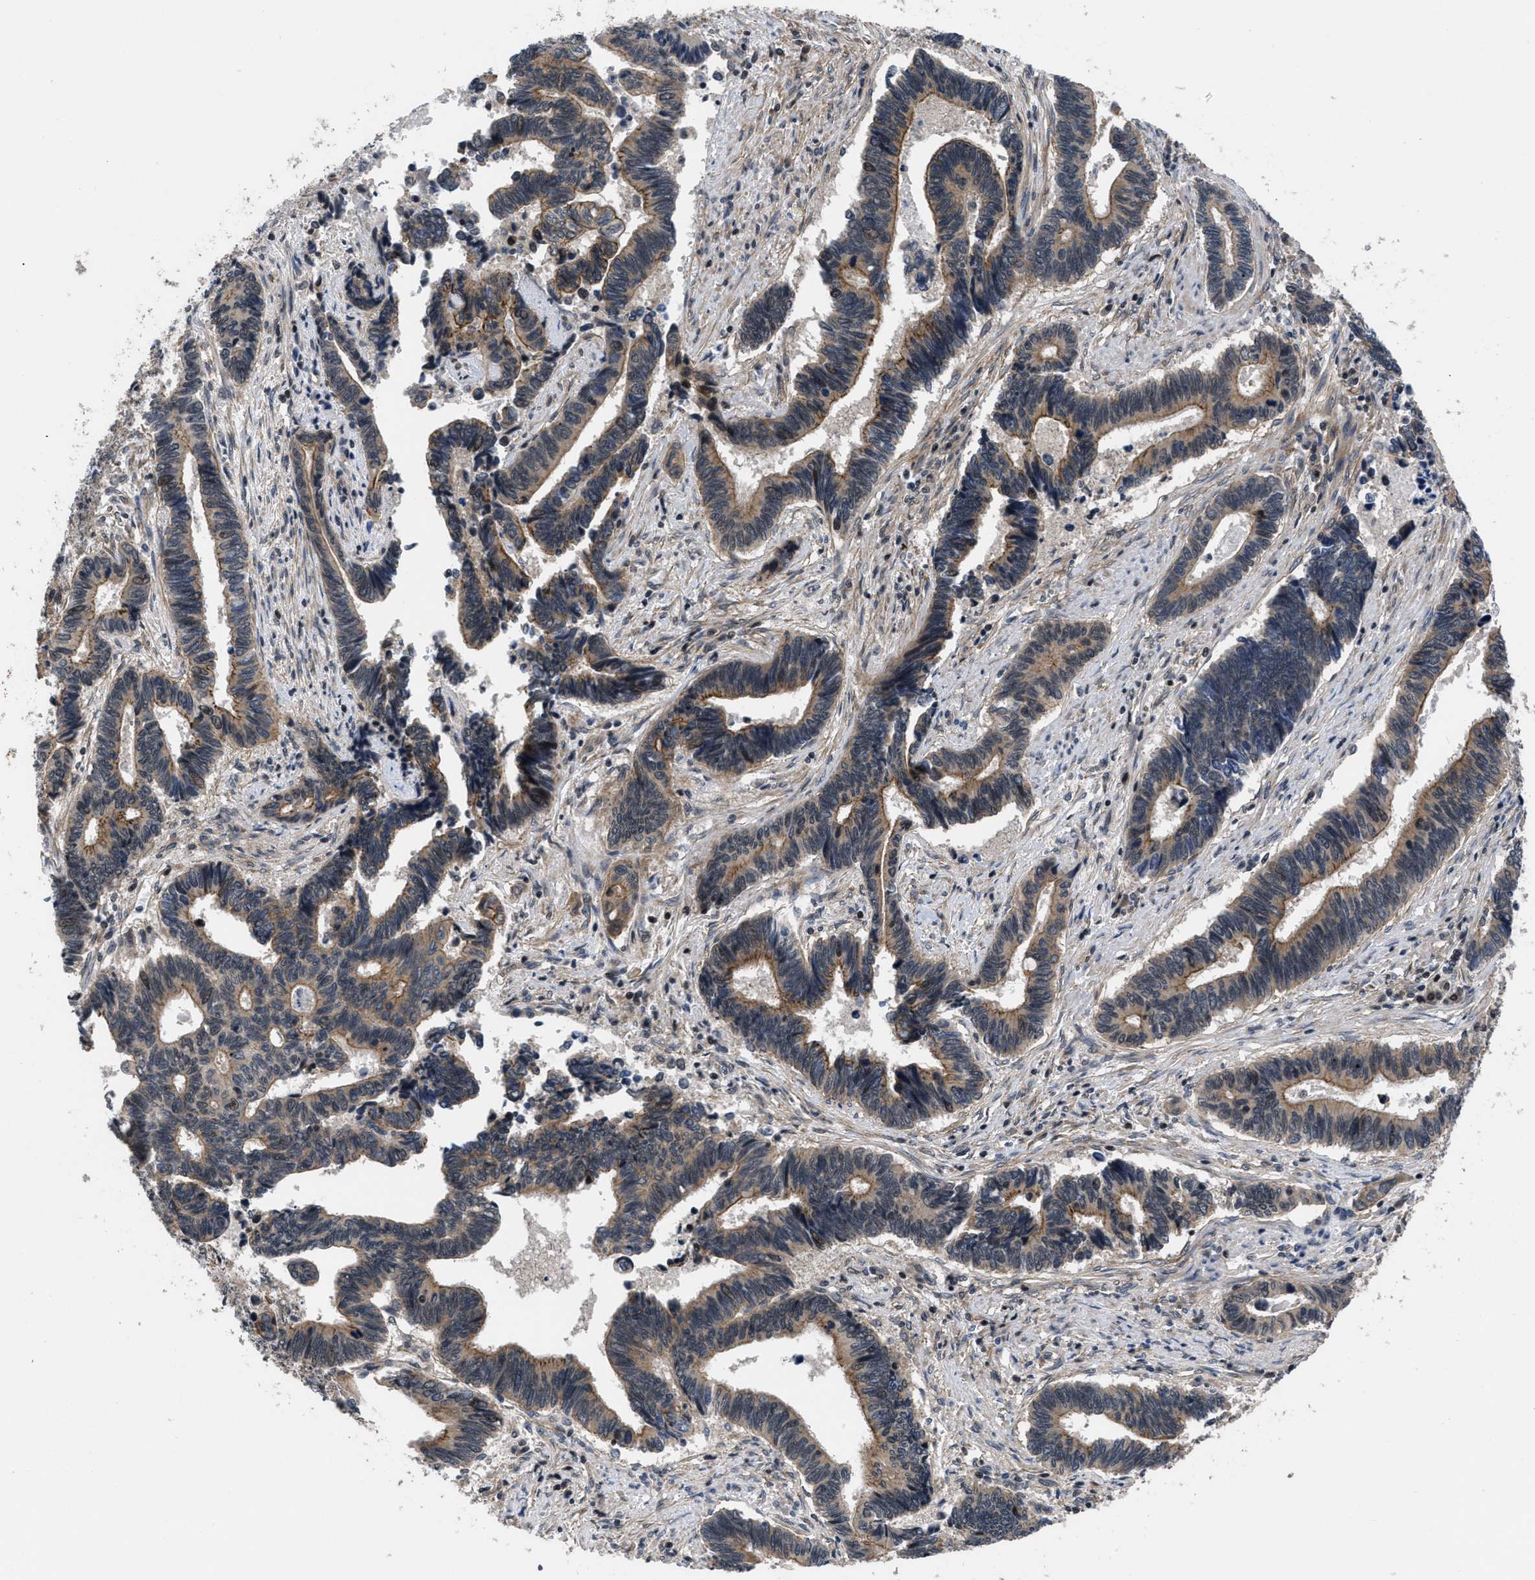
{"staining": {"intensity": "moderate", "quantity": "25%-75%", "location": "cytoplasmic/membranous"}, "tissue": "pancreatic cancer", "cell_type": "Tumor cells", "image_type": "cancer", "snomed": [{"axis": "morphology", "description": "Adenocarcinoma, NOS"}, {"axis": "topography", "description": "Pancreas"}], "caption": "Moderate cytoplasmic/membranous protein positivity is present in approximately 25%-75% of tumor cells in pancreatic adenocarcinoma.", "gene": "DNAJC14", "patient": {"sex": "female", "age": 70}}